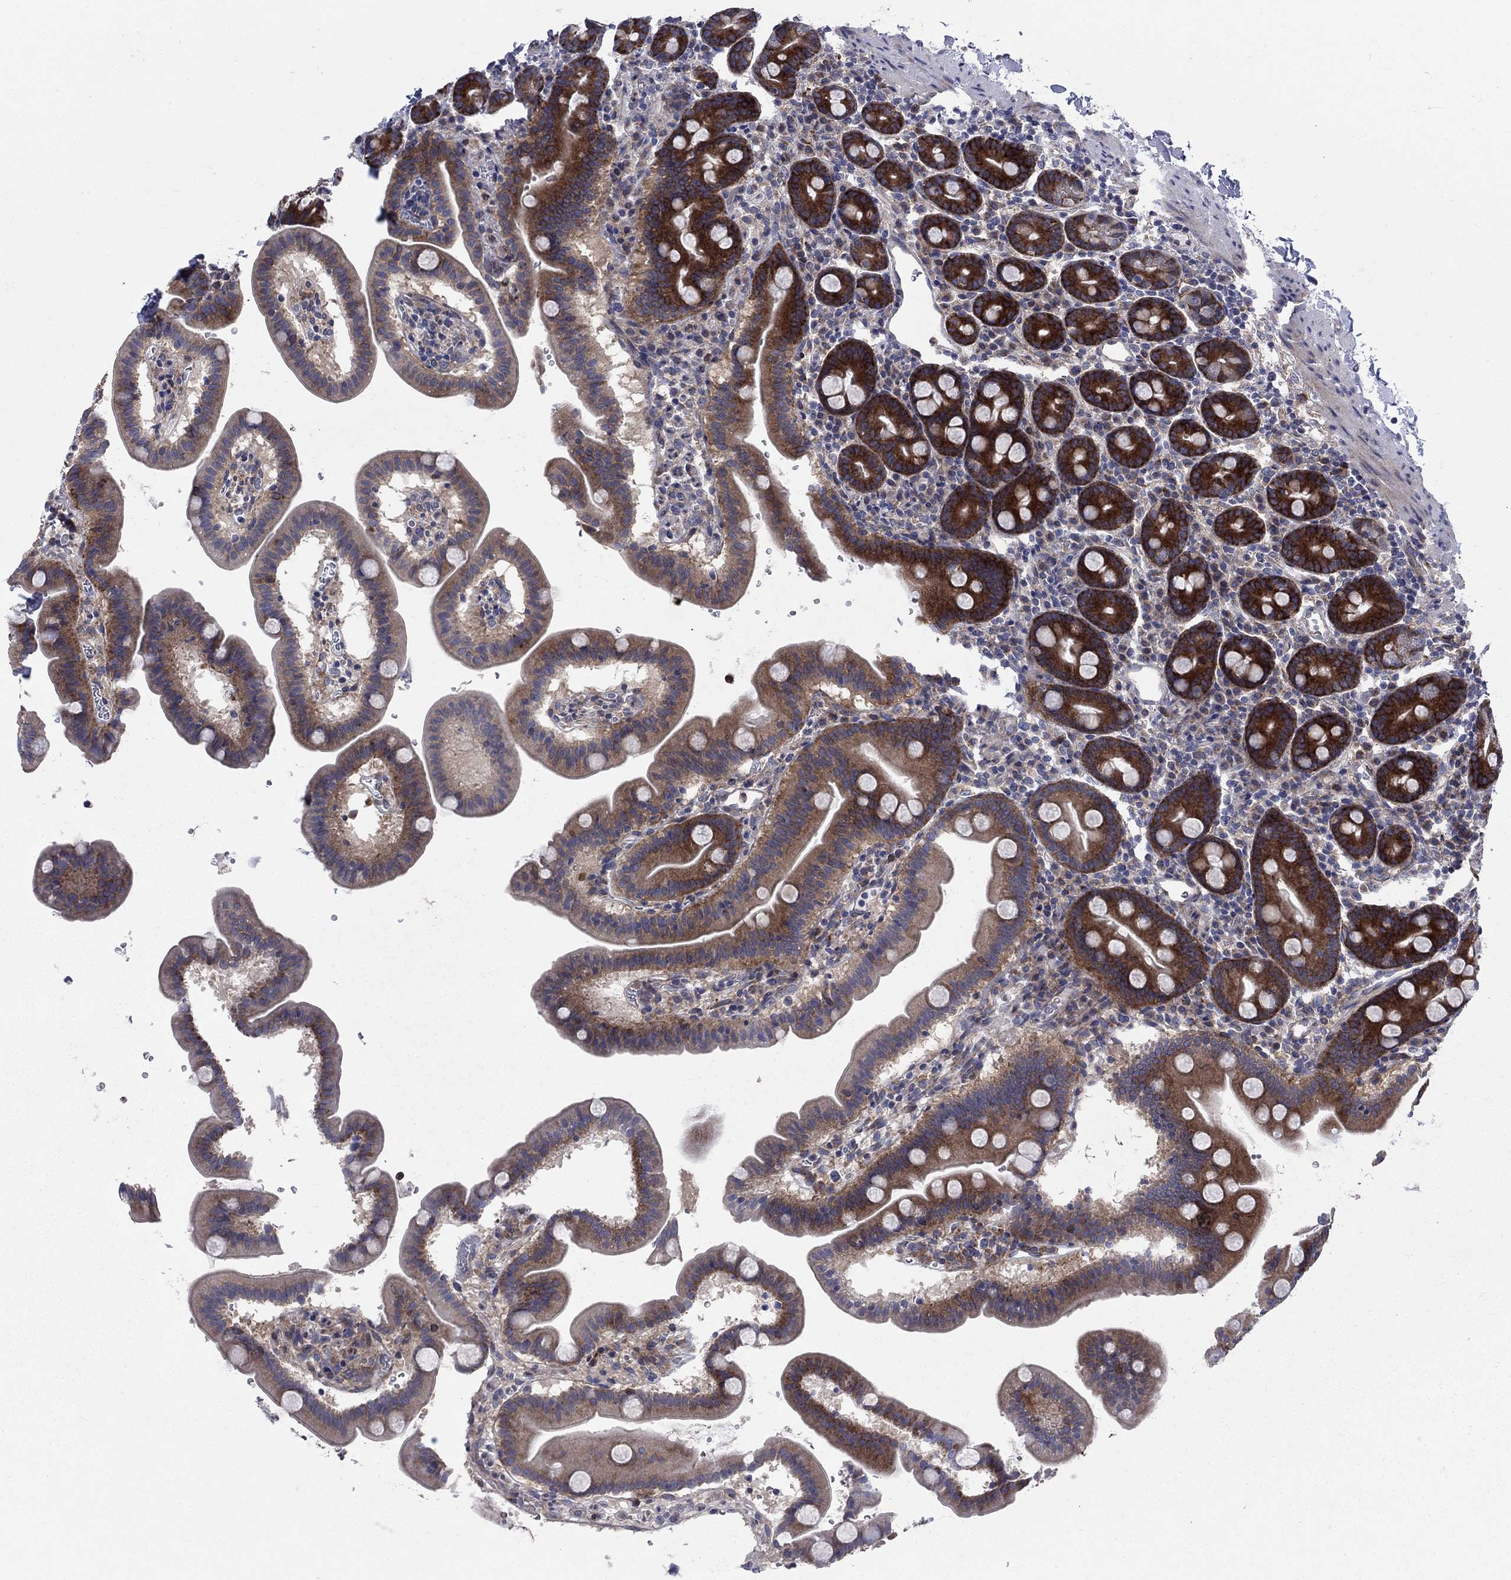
{"staining": {"intensity": "strong", "quantity": "25%-75%", "location": "cytoplasmic/membranous"}, "tissue": "duodenum", "cell_type": "Glandular cells", "image_type": "normal", "snomed": [{"axis": "morphology", "description": "Normal tissue, NOS"}, {"axis": "topography", "description": "Duodenum"}], "caption": "Immunohistochemistry (IHC) micrograph of unremarkable human duodenum stained for a protein (brown), which demonstrates high levels of strong cytoplasmic/membranous expression in about 25%-75% of glandular cells.", "gene": "GPR155", "patient": {"sex": "male", "age": 59}}